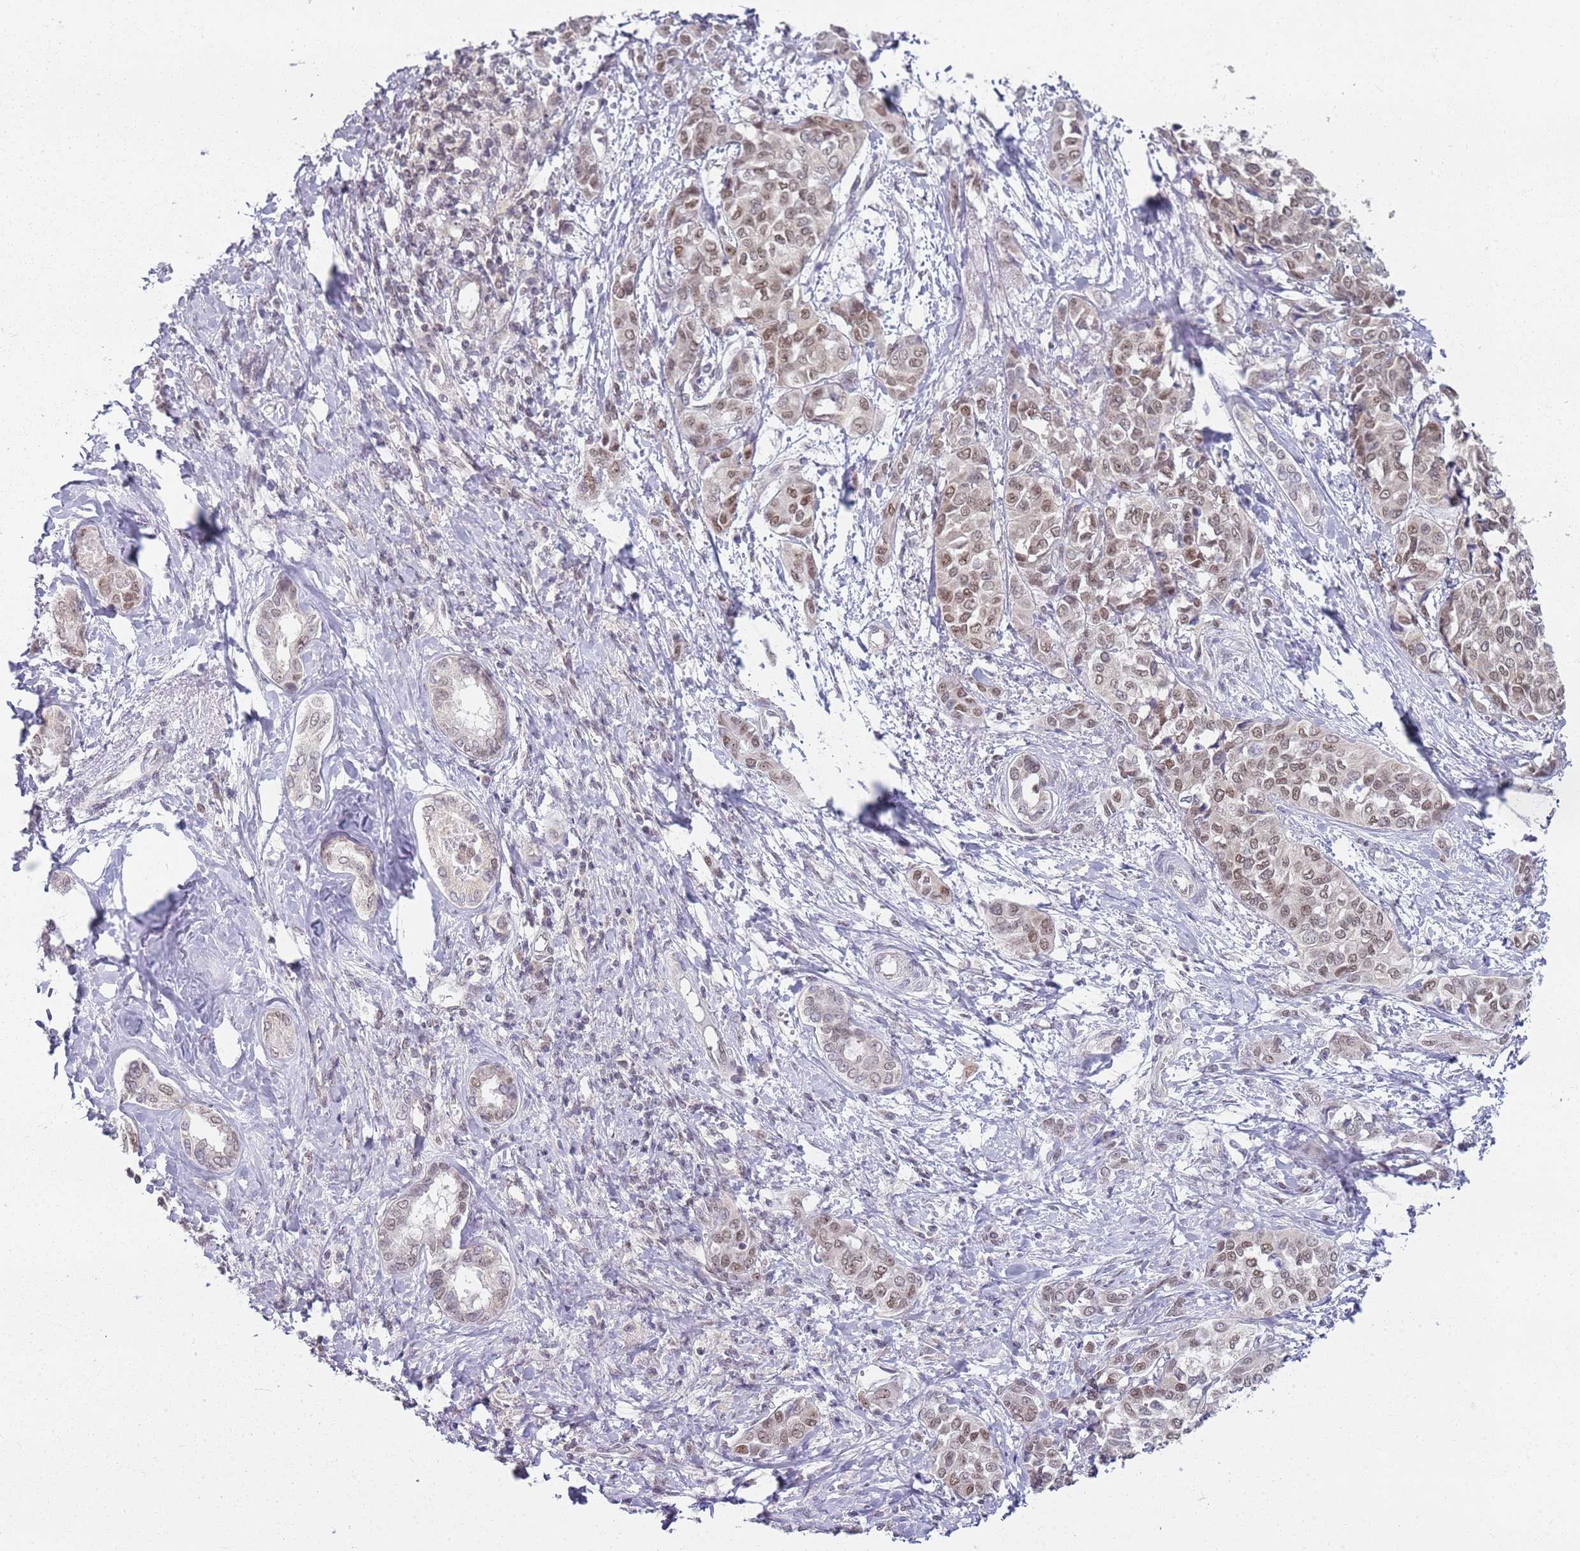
{"staining": {"intensity": "moderate", "quantity": ">75%", "location": "nuclear"}, "tissue": "liver cancer", "cell_type": "Tumor cells", "image_type": "cancer", "snomed": [{"axis": "morphology", "description": "Cholangiocarcinoma"}, {"axis": "topography", "description": "Liver"}], "caption": "Liver cholangiocarcinoma stained with immunohistochemistry (IHC) shows moderate nuclear staining in approximately >75% of tumor cells.", "gene": "SMARCAL1", "patient": {"sex": "female", "age": 77}}